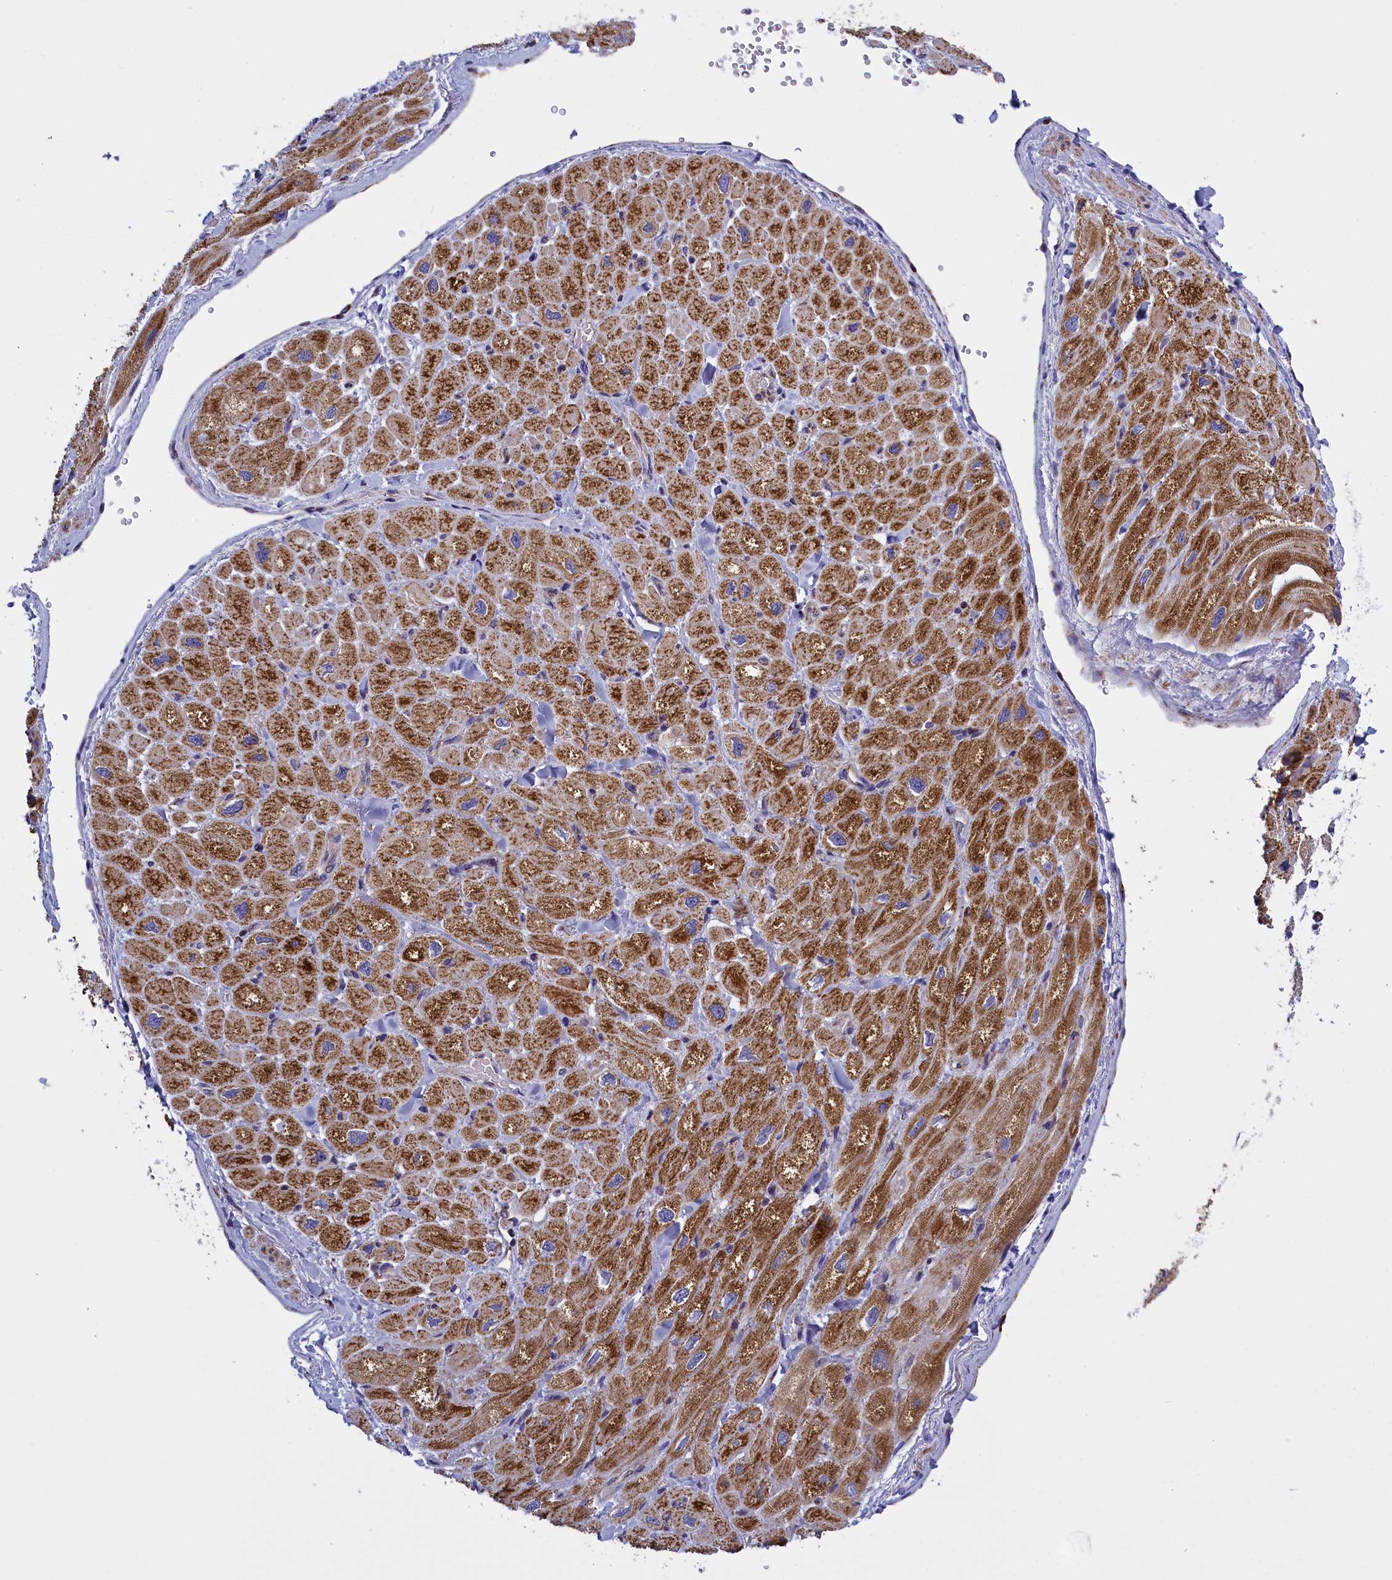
{"staining": {"intensity": "moderate", "quantity": ">75%", "location": "cytoplasmic/membranous"}, "tissue": "heart muscle", "cell_type": "Cardiomyocytes", "image_type": "normal", "snomed": [{"axis": "morphology", "description": "Normal tissue, NOS"}, {"axis": "topography", "description": "Heart"}], "caption": "A high-resolution histopathology image shows IHC staining of normal heart muscle, which demonstrates moderate cytoplasmic/membranous positivity in approximately >75% of cardiomyocytes.", "gene": "IFT122", "patient": {"sex": "male", "age": 65}}